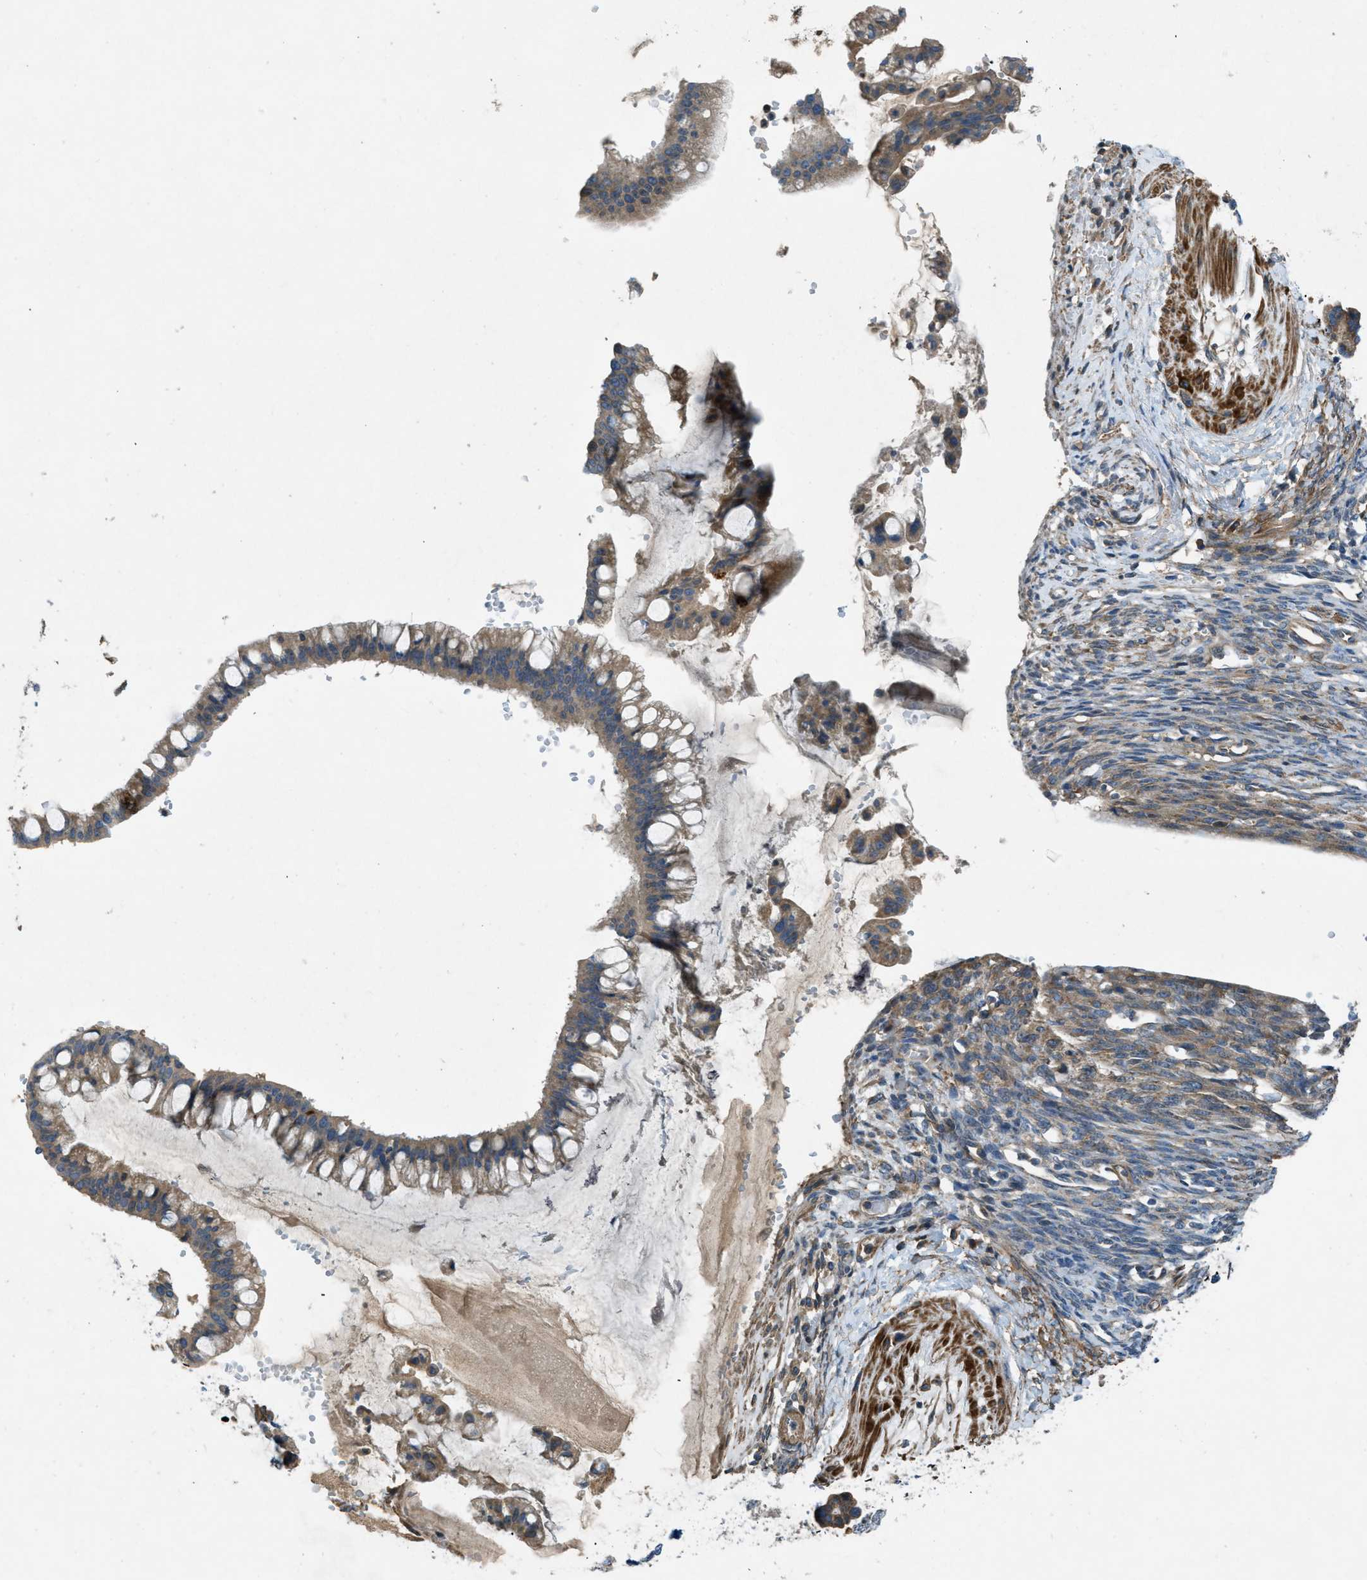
{"staining": {"intensity": "moderate", "quantity": ">75%", "location": "cytoplasmic/membranous"}, "tissue": "ovarian cancer", "cell_type": "Tumor cells", "image_type": "cancer", "snomed": [{"axis": "morphology", "description": "Cystadenocarcinoma, mucinous, NOS"}, {"axis": "topography", "description": "Ovary"}], "caption": "Immunohistochemical staining of ovarian cancer shows moderate cytoplasmic/membranous protein staining in about >75% of tumor cells.", "gene": "VEZT", "patient": {"sex": "female", "age": 73}}